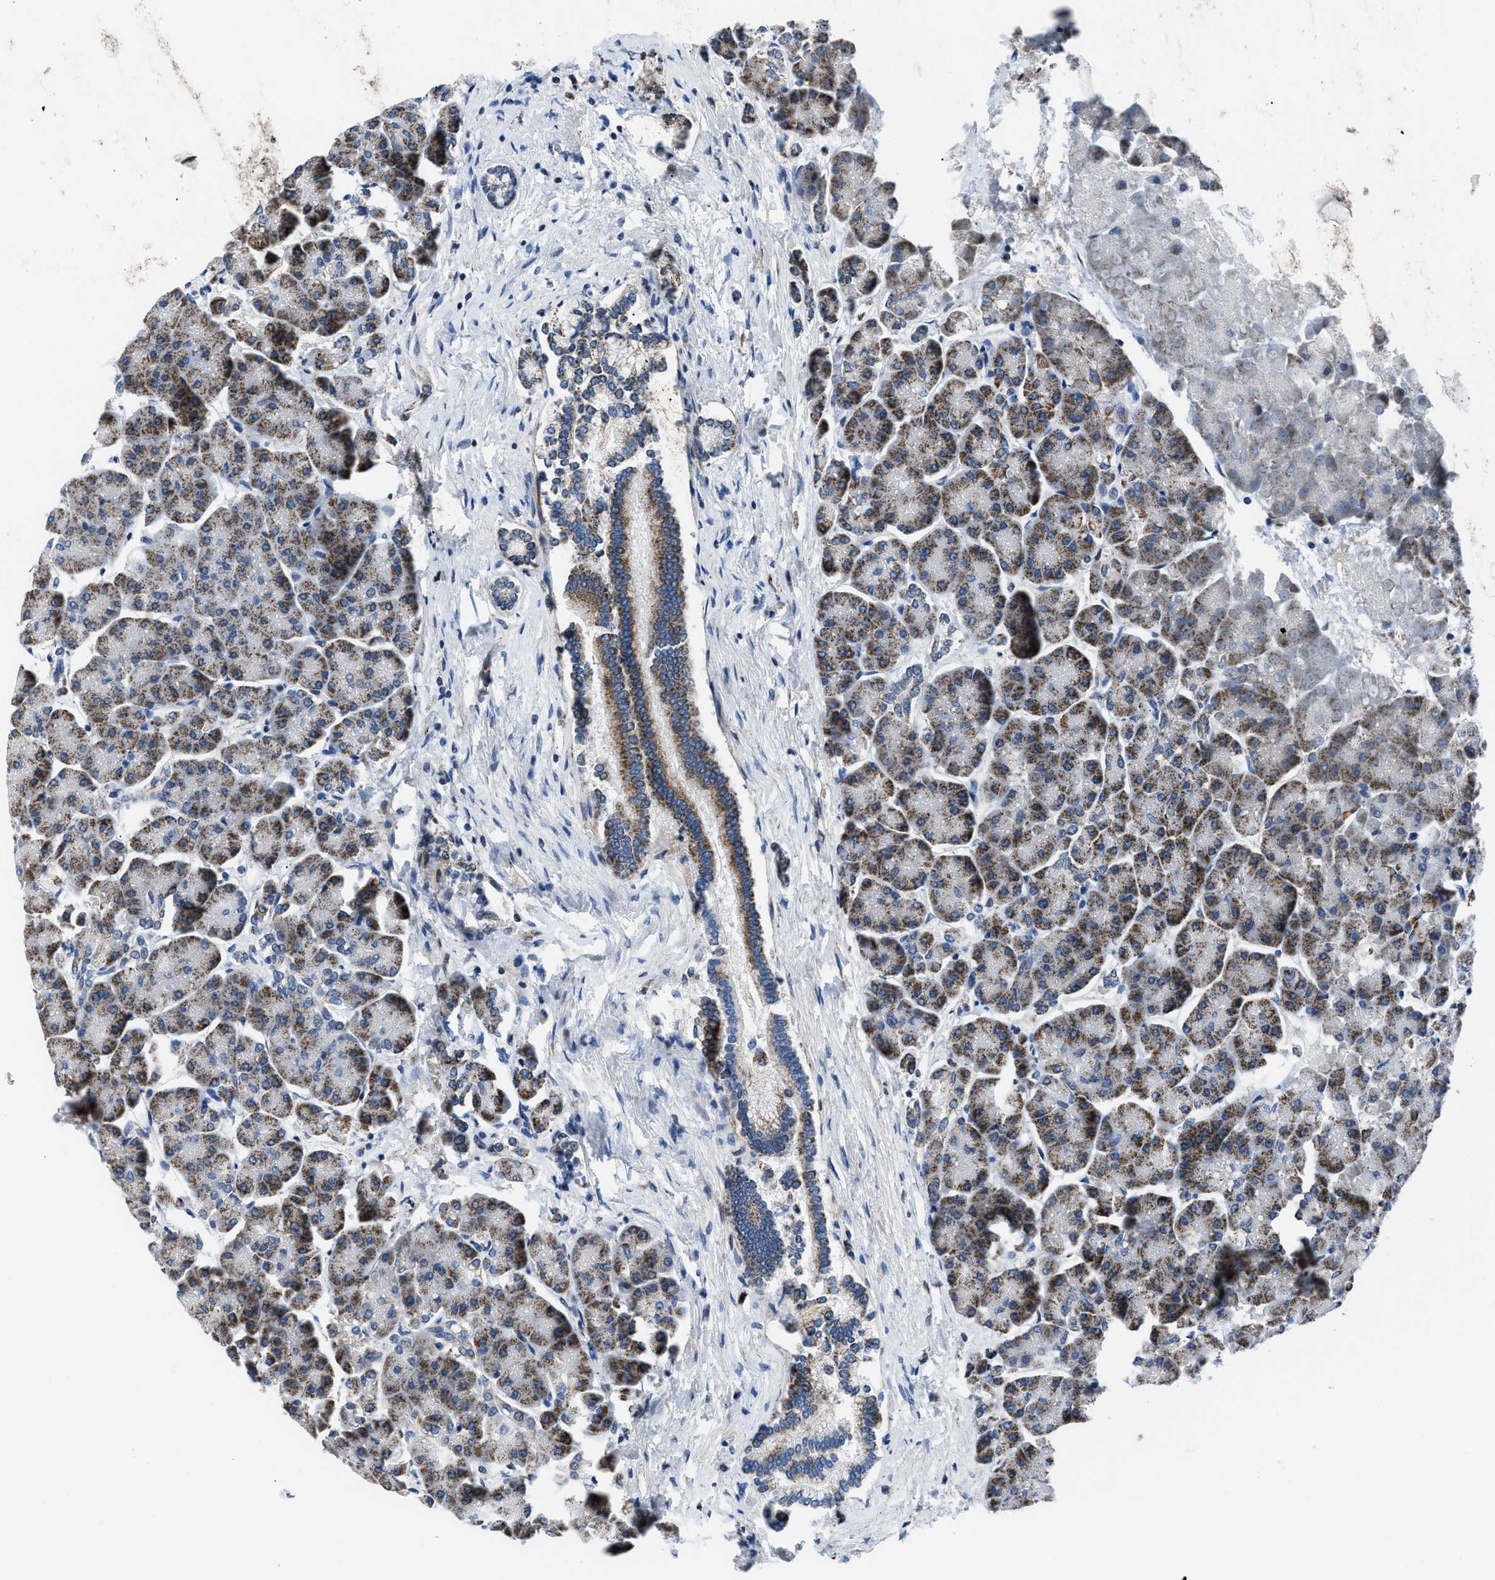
{"staining": {"intensity": "moderate", "quantity": "25%-75%", "location": "cytoplasmic/membranous"}, "tissue": "pancreas", "cell_type": "Exocrine glandular cells", "image_type": "normal", "snomed": [{"axis": "morphology", "description": "Normal tissue, NOS"}, {"axis": "topography", "description": "Pancreas"}], "caption": "Immunohistochemistry (IHC) staining of unremarkable pancreas, which displays medium levels of moderate cytoplasmic/membranous positivity in about 25%-75% of exocrine glandular cells indicating moderate cytoplasmic/membranous protein expression. The staining was performed using DAB (3,3'-diaminobenzidine) (brown) for protein detection and nuclei were counterstained in hematoxylin (blue).", "gene": "LMO2", "patient": {"sex": "female", "age": 70}}